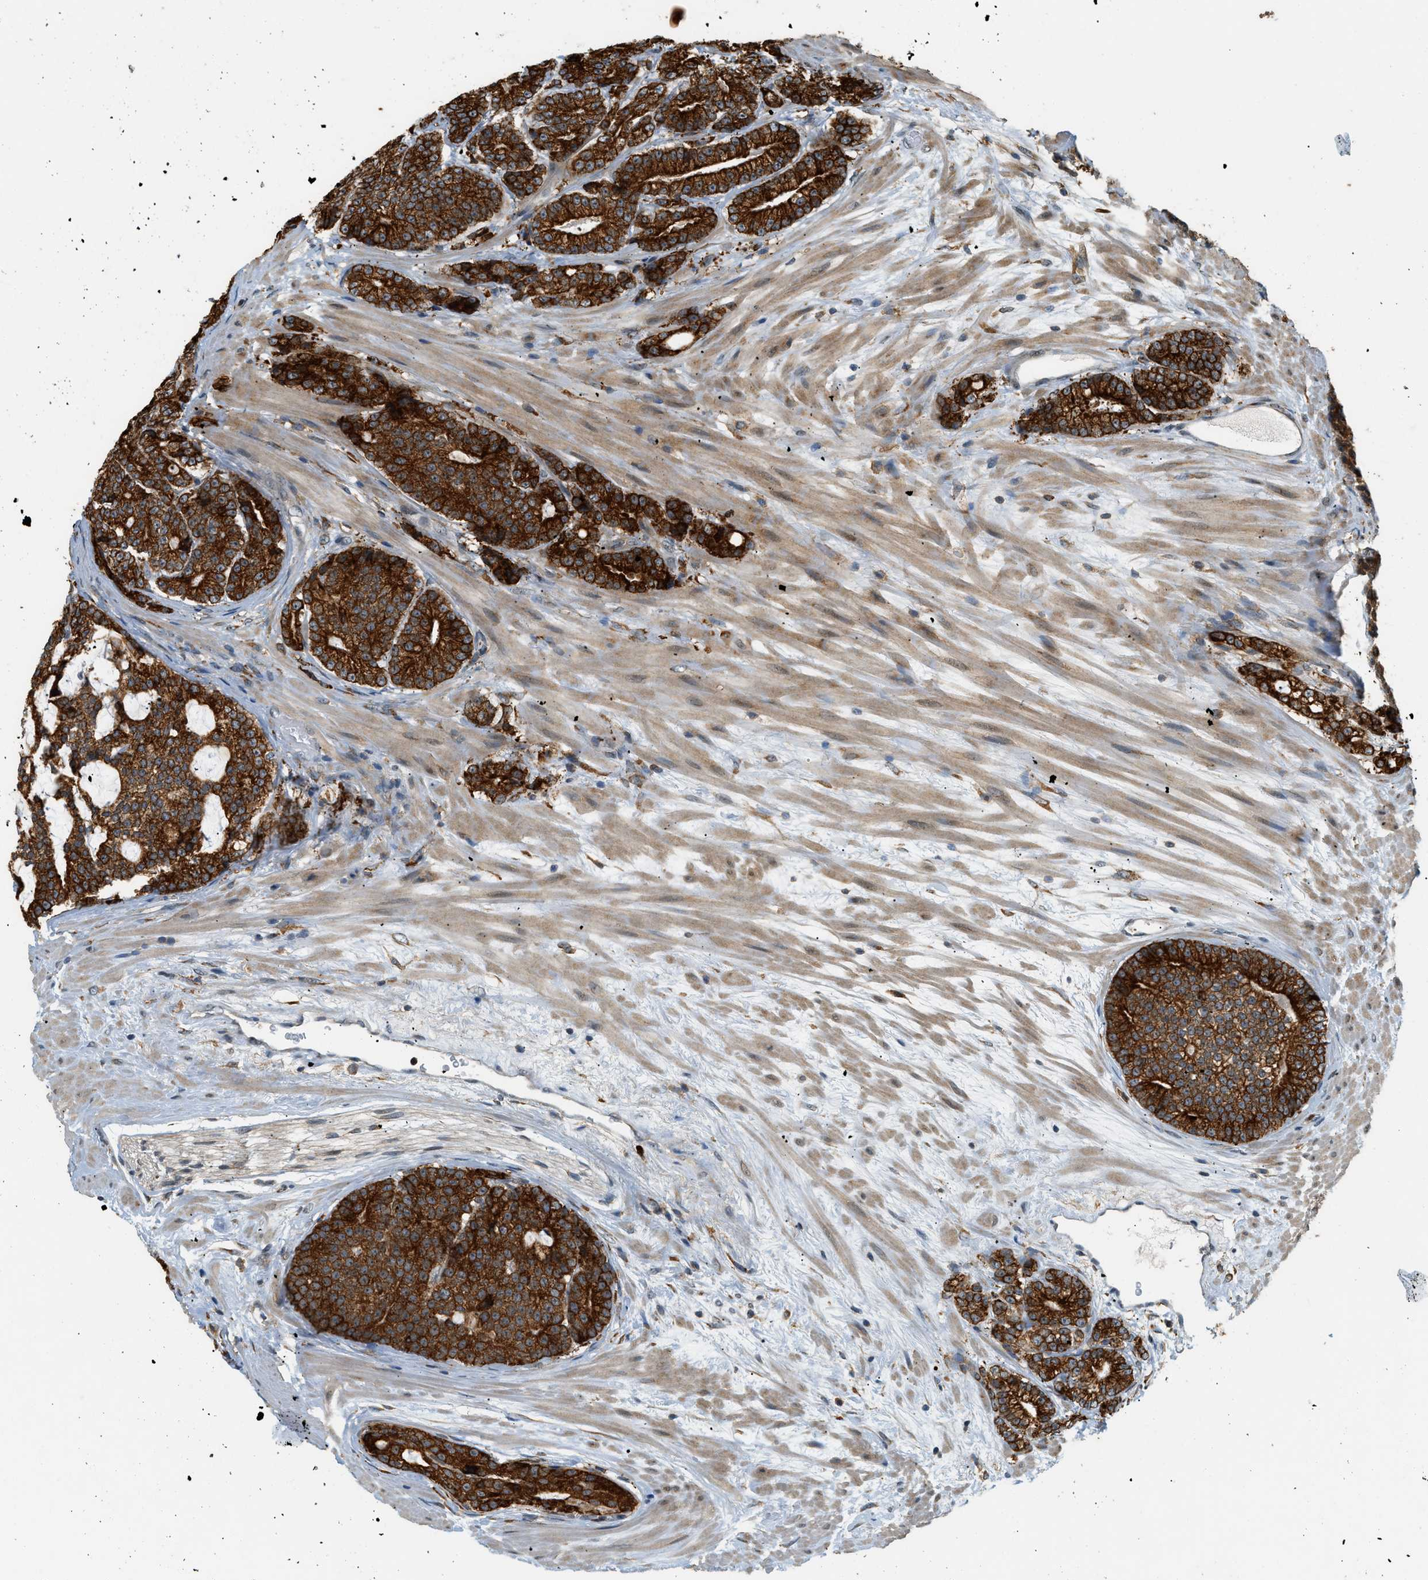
{"staining": {"intensity": "strong", "quantity": ">75%", "location": "cytoplasmic/membranous"}, "tissue": "prostate cancer", "cell_type": "Tumor cells", "image_type": "cancer", "snomed": [{"axis": "morphology", "description": "Adenocarcinoma, High grade"}, {"axis": "topography", "description": "Prostate"}], "caption": "This photomicrograph reveals immunohistochemistry (IHC) staining of human prostate cancer (high-grade adenocarcinoma), with high strong cytoplasmic/membranous positivity in about >75% of tumor cells.", "gene": "SEMA4D", "patient": {"sex": "male", "age": 61}}